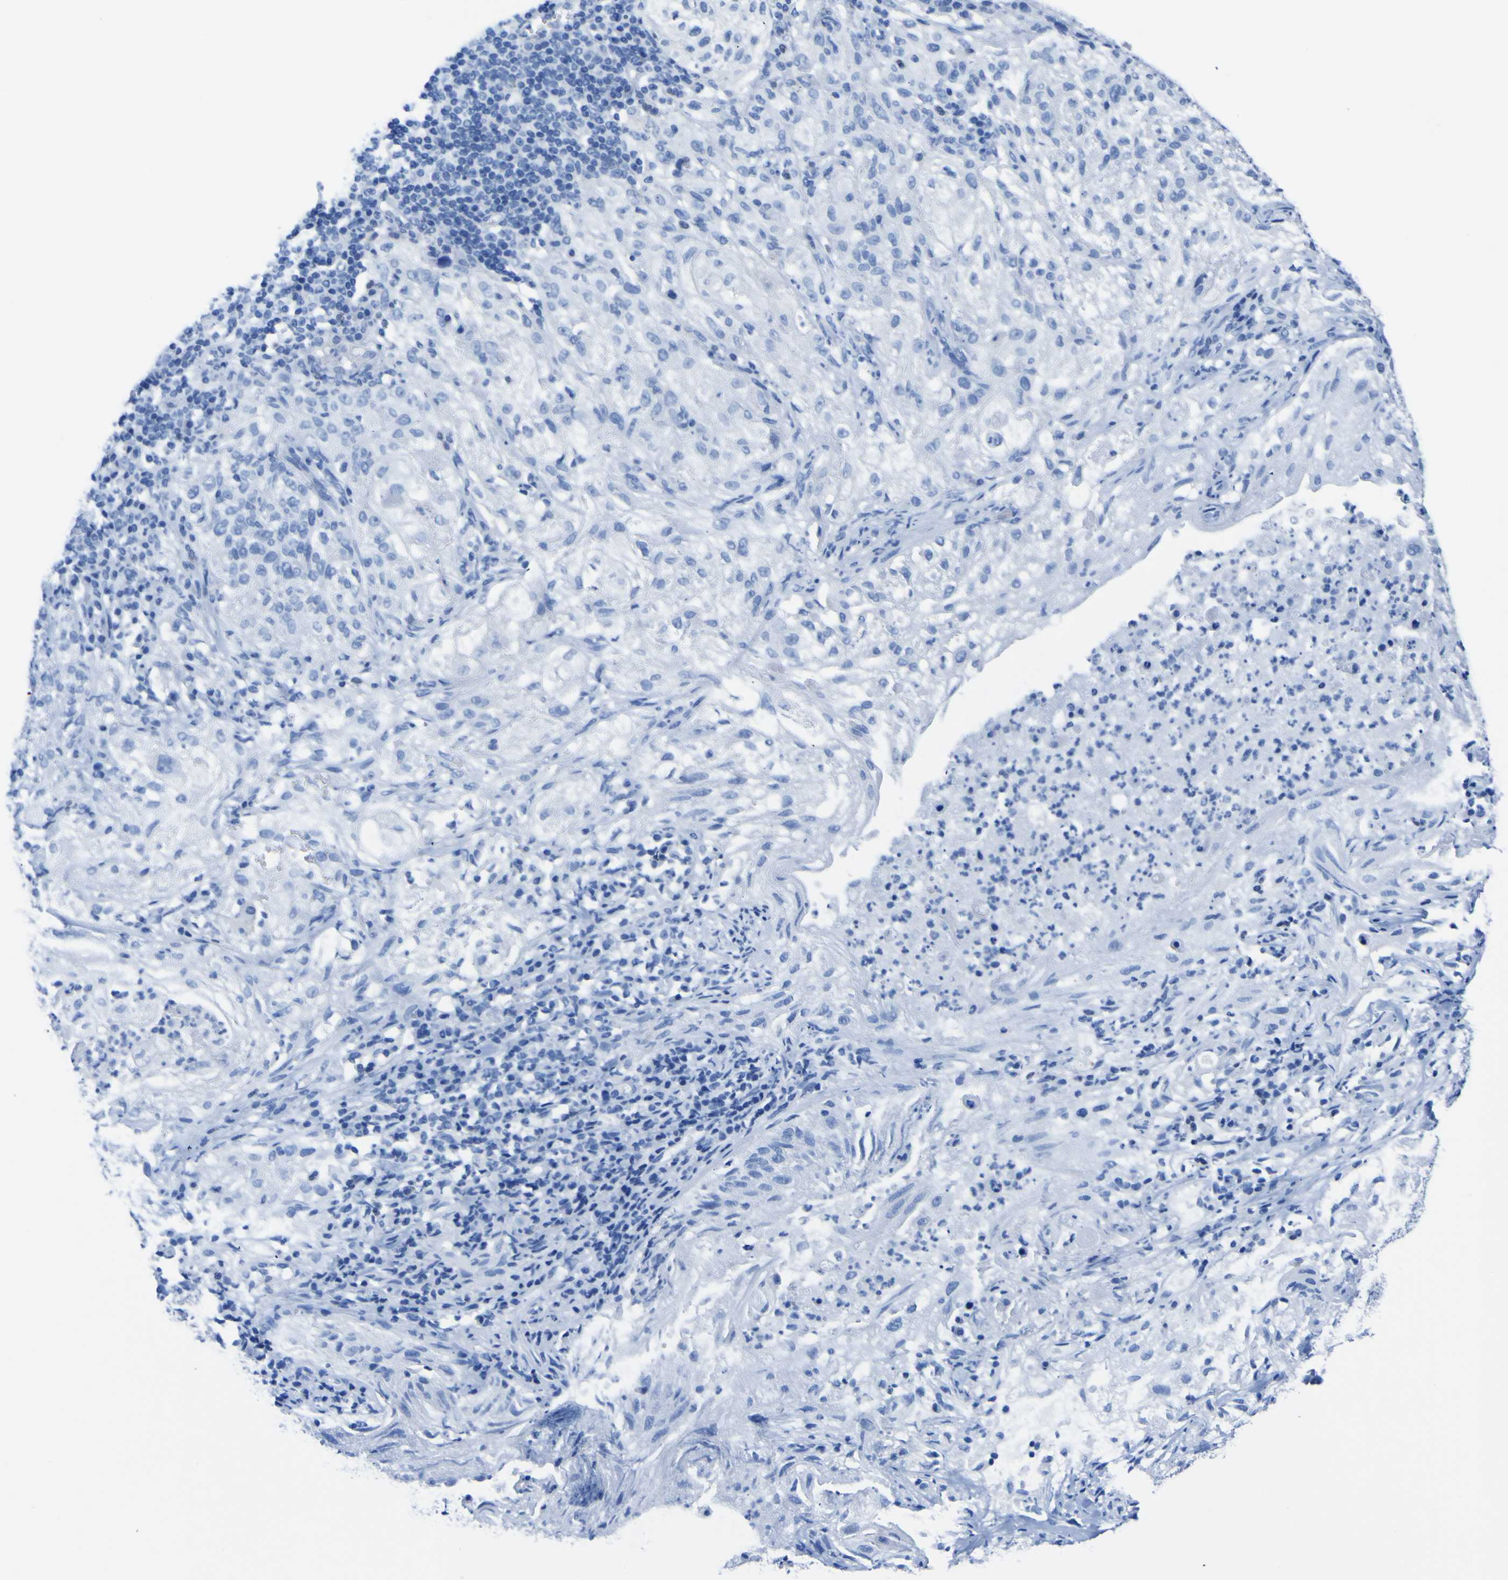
{"staining": {"intensity": "negative", "quantity": "none", "location": "none"}, "tissue": "lung cancer", "cell_type": "Tumor cells", "image_type": "cancer", "snomed": [{"axis": "morphology", "description": "Inflammation, NOS"}, {"axis": "morphology", "description": "Squamous cell carcinoma, NOS"}, {"axis": "topography", "description": "Lymph node"}, {"axis": "topography", "description": "Soft tissue"}, {"axis": "topography", "description": "Lung"}], "caption": "Immunohistochemistry of human squamous cell carcinoma (lung) exhibits no staining in tumor cells. The staining is performed using DAB (3,3'-diaminobenzidine) brown chromogen with nuclei counter-stained in using hematoxylin.", "gene": "DACH1", "patient": {"sex": "male", "age": 66}}